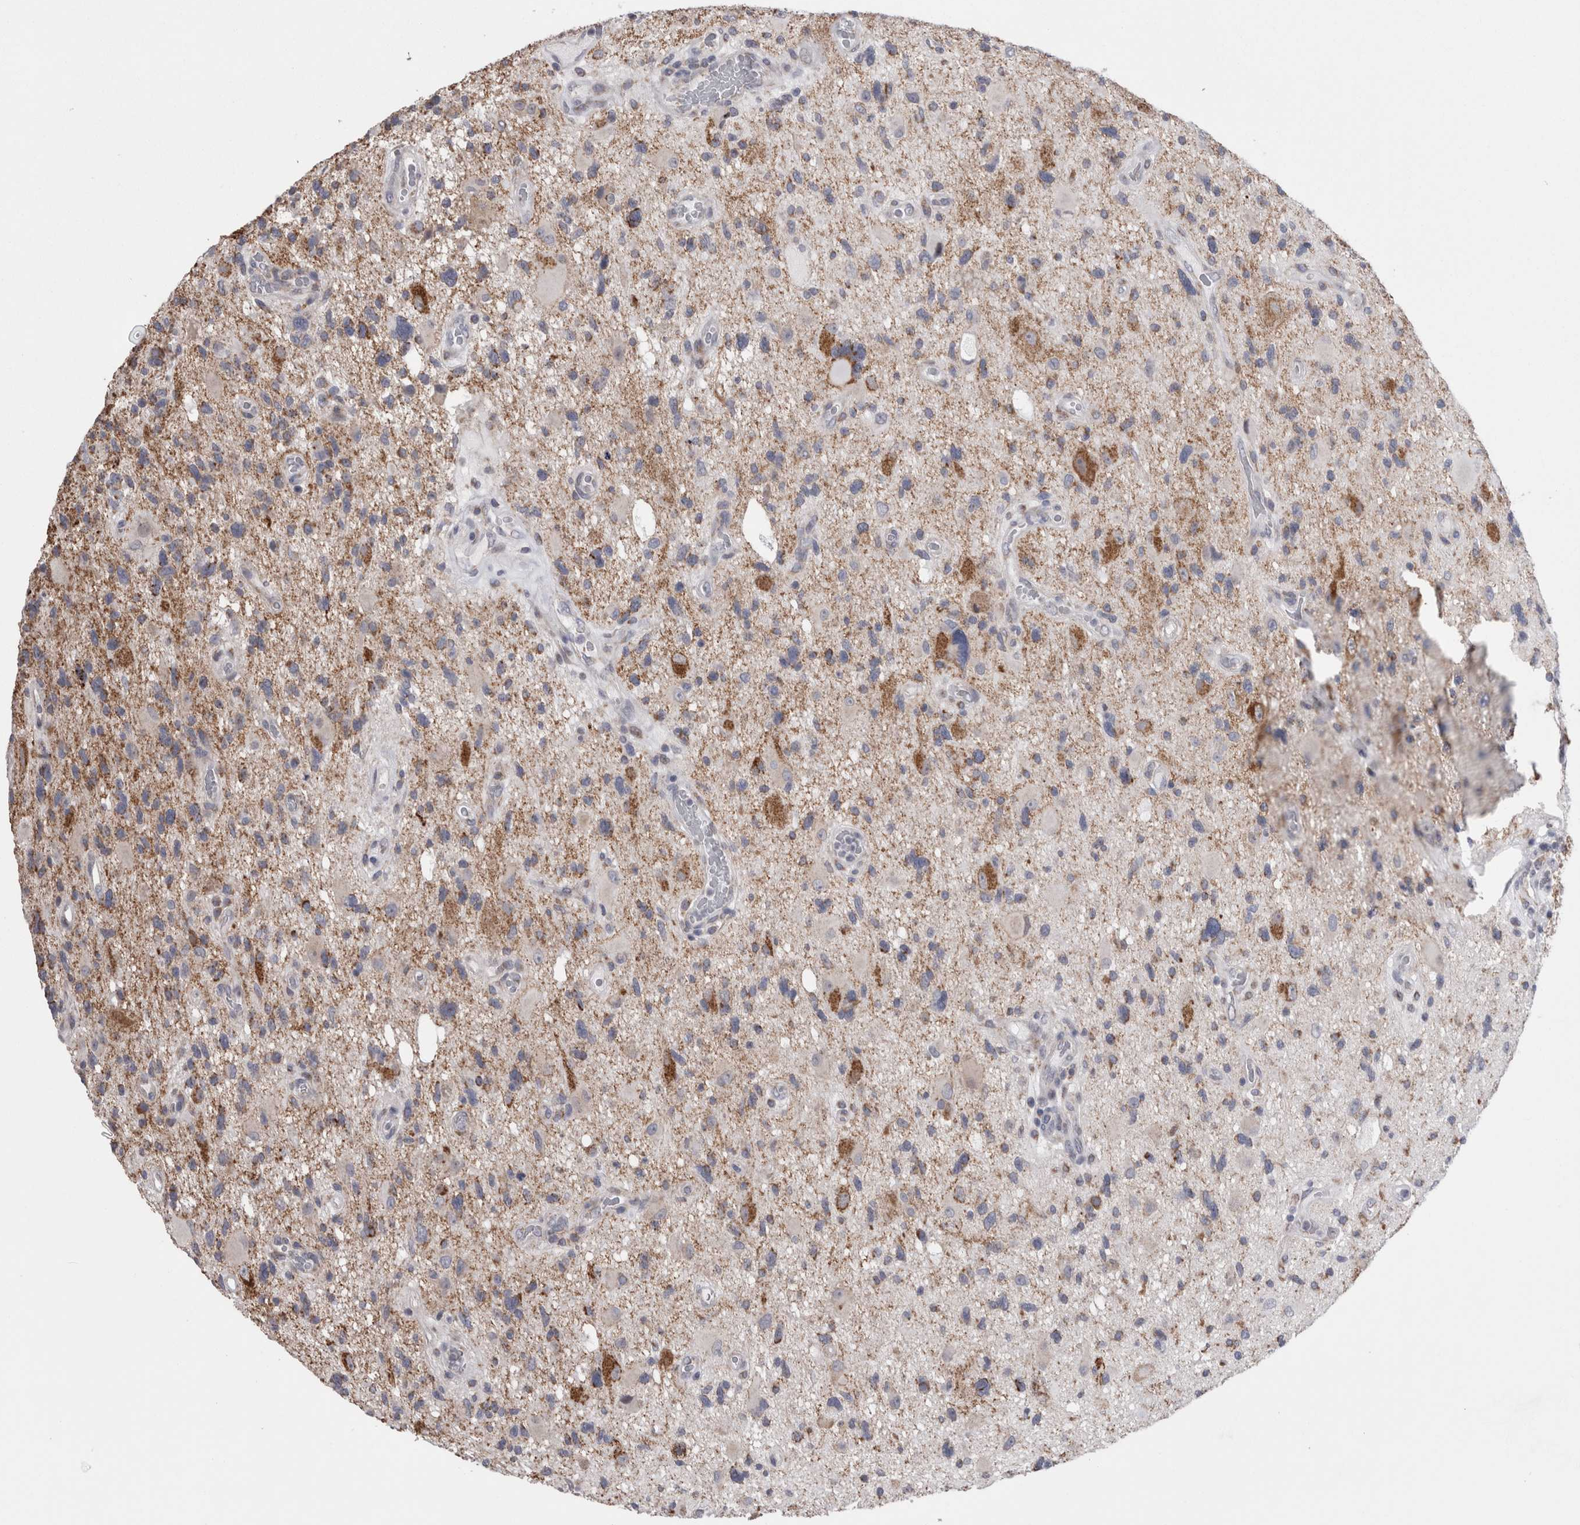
{"staining": {"intensity": "moderate", "quantity": "<25%", "location": "cytoplasmic/membranous"}, "tissue": "glioma", "cell_type": "Tumor cells", "image_type": "cancer", "snomed": [{"axis": "morphology", "description": "Glioma, malignant, High grade"}, {"axis": "topography", "description": "Brain"}], "caption": "Immunohistochemistry (IHC) of glioma demonstrates low levels of moderate cytoplasmic/membranous expression in about <25% of tumor cells.", "gene": "GDAP1", "patient": {"sex": "male", "age": 33}}